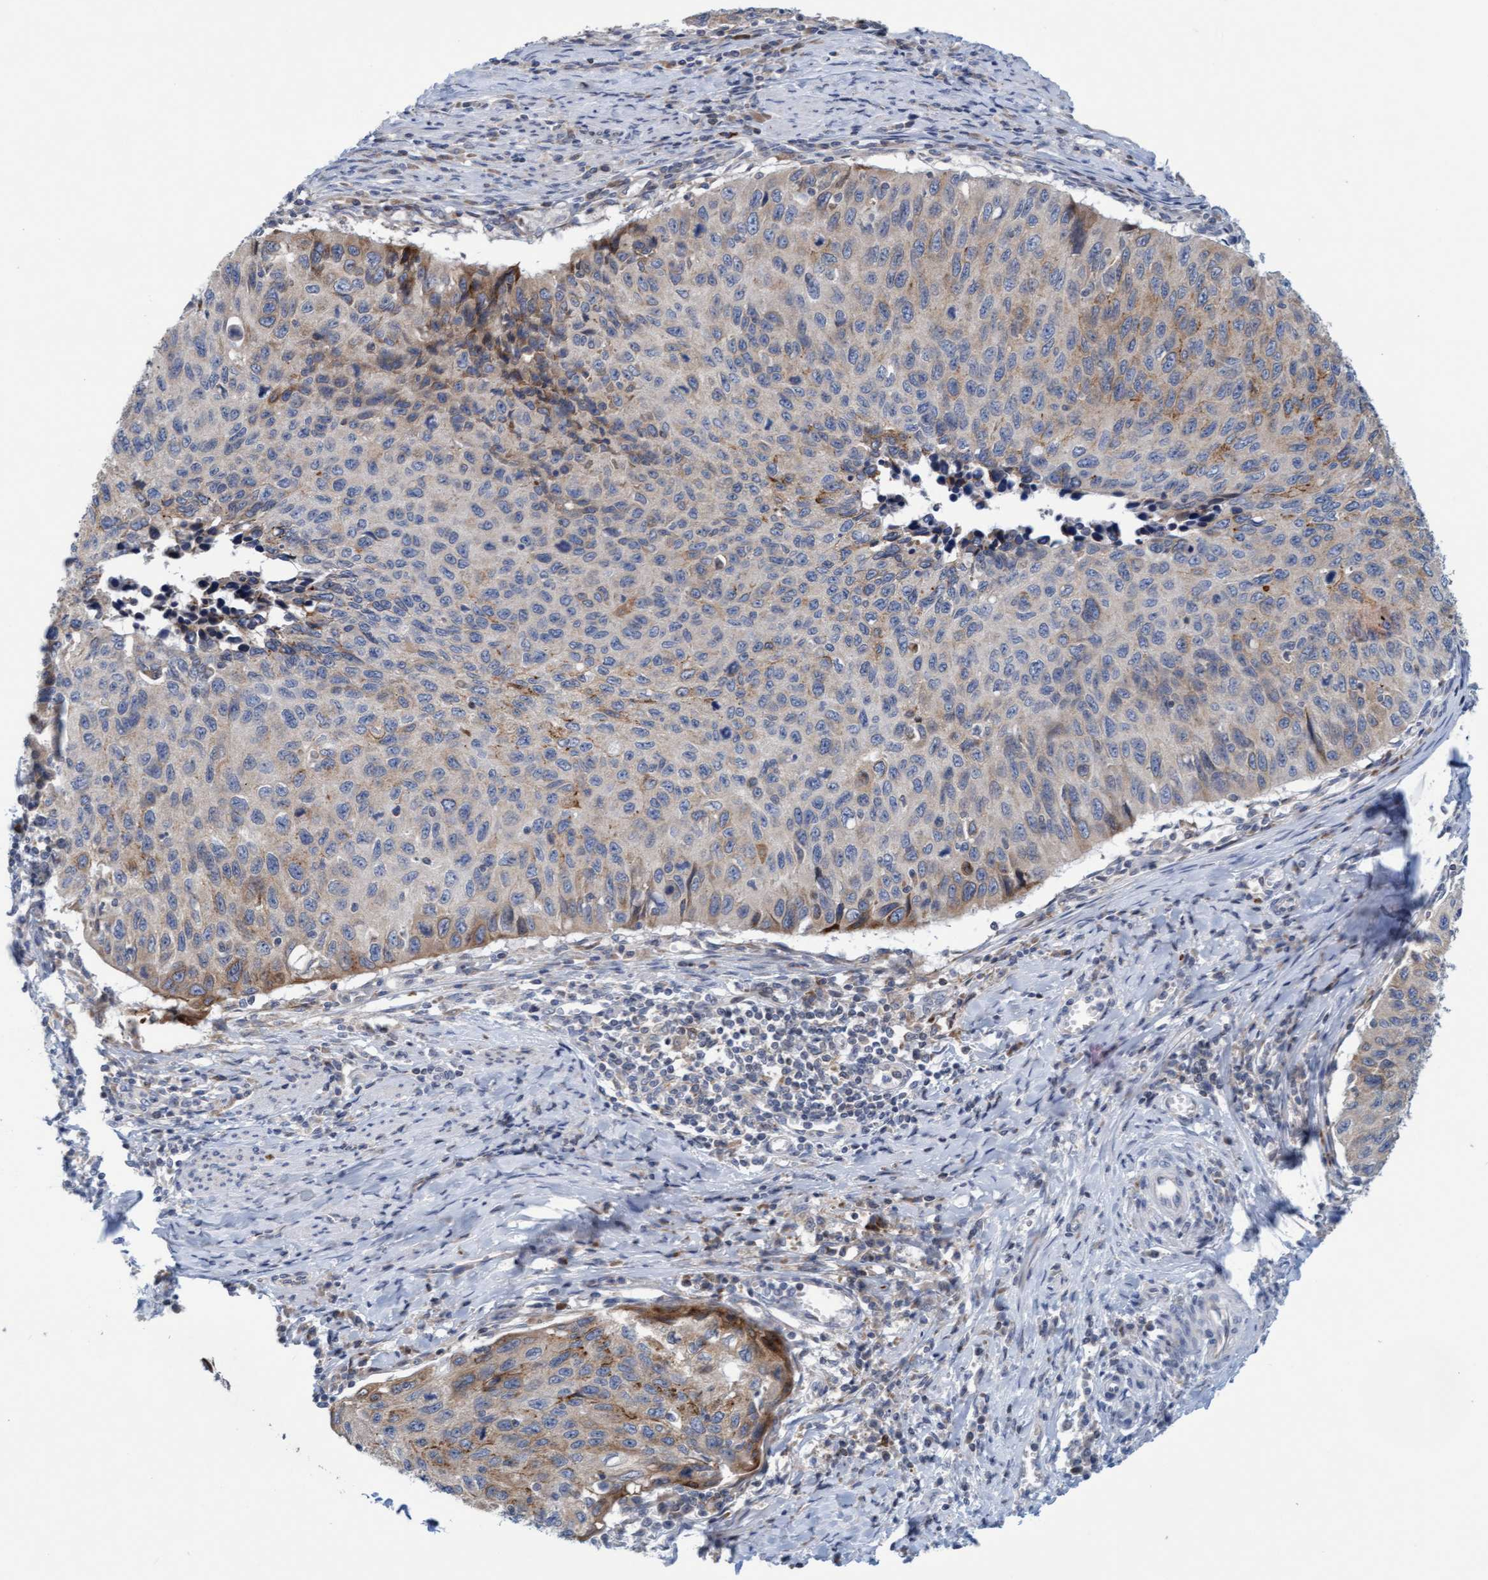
{"staining": {"intensity": "weak", "quantity": "<25%", "location": "cytoplasmic/membranous"}, "tissue": "cervical cancer", "cell_type": "Tumor cells", "image_type": "cancer", "snomed": [{"axis": "morphology", "description": "Squamous cell carcinoma, NOS"}, {"axis": "topography", "description": "Cervix"}], "caption": "Micrograph shows no protein expression in tumor cells of cervical cancer (squamous cell carcinoma) tissue. (DAB immunohistochemistry (IHC), high magnification).", "gene": "SLC28A3", "patient": {"sex": "female", "age": 53}}